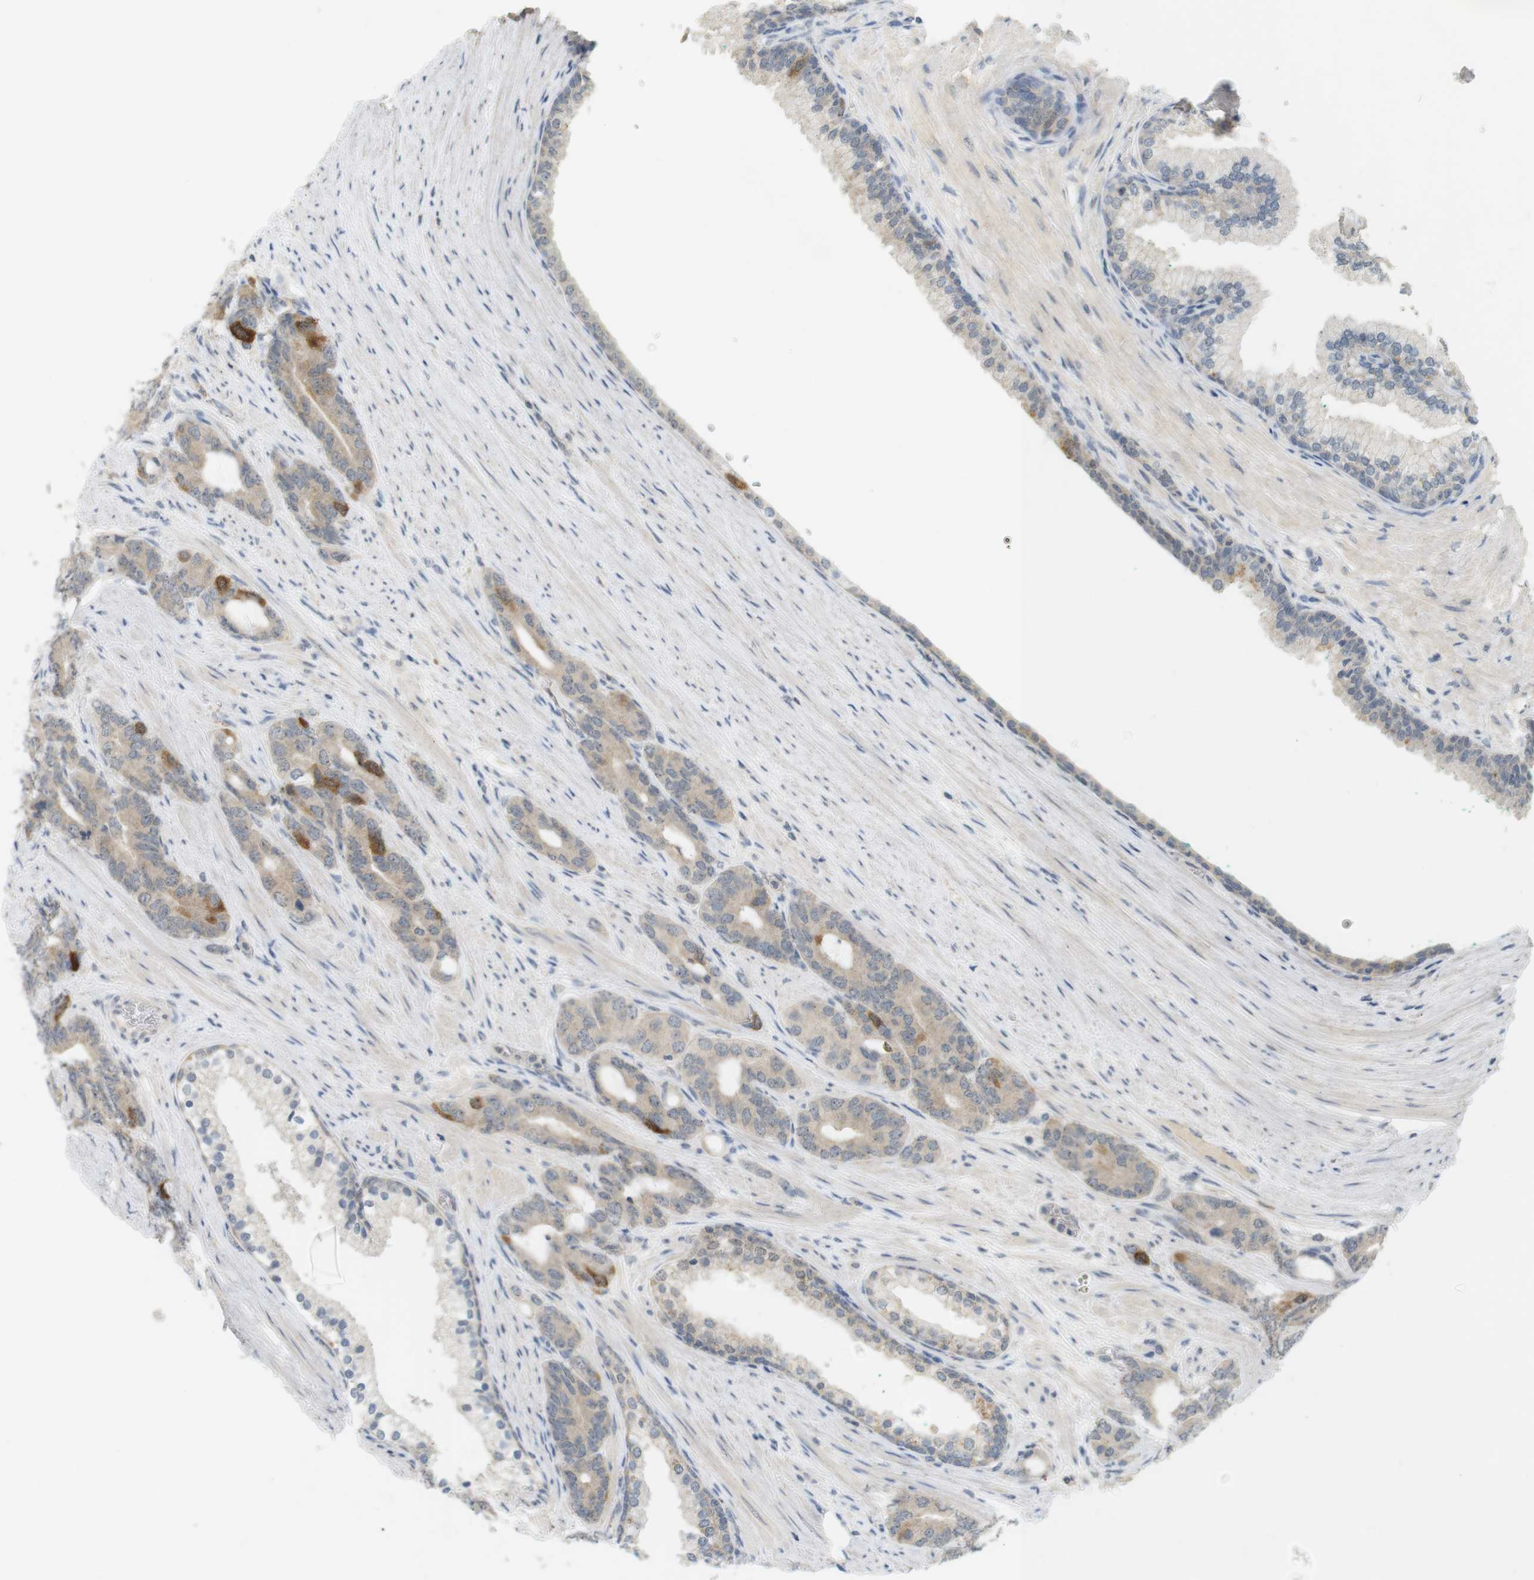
{"staining": {"intensity": "strong", "quantity": "<25%", "location": "cytoplasmic/membranous"}, "tissue": "prostate cancer", "cell_type": "Tumor cells", "image_type": "cancer", "snomed": [{"axis": "morphology", "description": "Adenocarcinoma, Low grade"}, {"axis": "topography", "description": "Prostate"}], "caption": "IHC (DAB) staining of prostate low-grade adenocarcinoma shows strong cytoplasmic/membranous protein positivity in approximately <25% of tumor cells.", "gene": "TTK", "patient": {"sex": "male", "age": 63}}